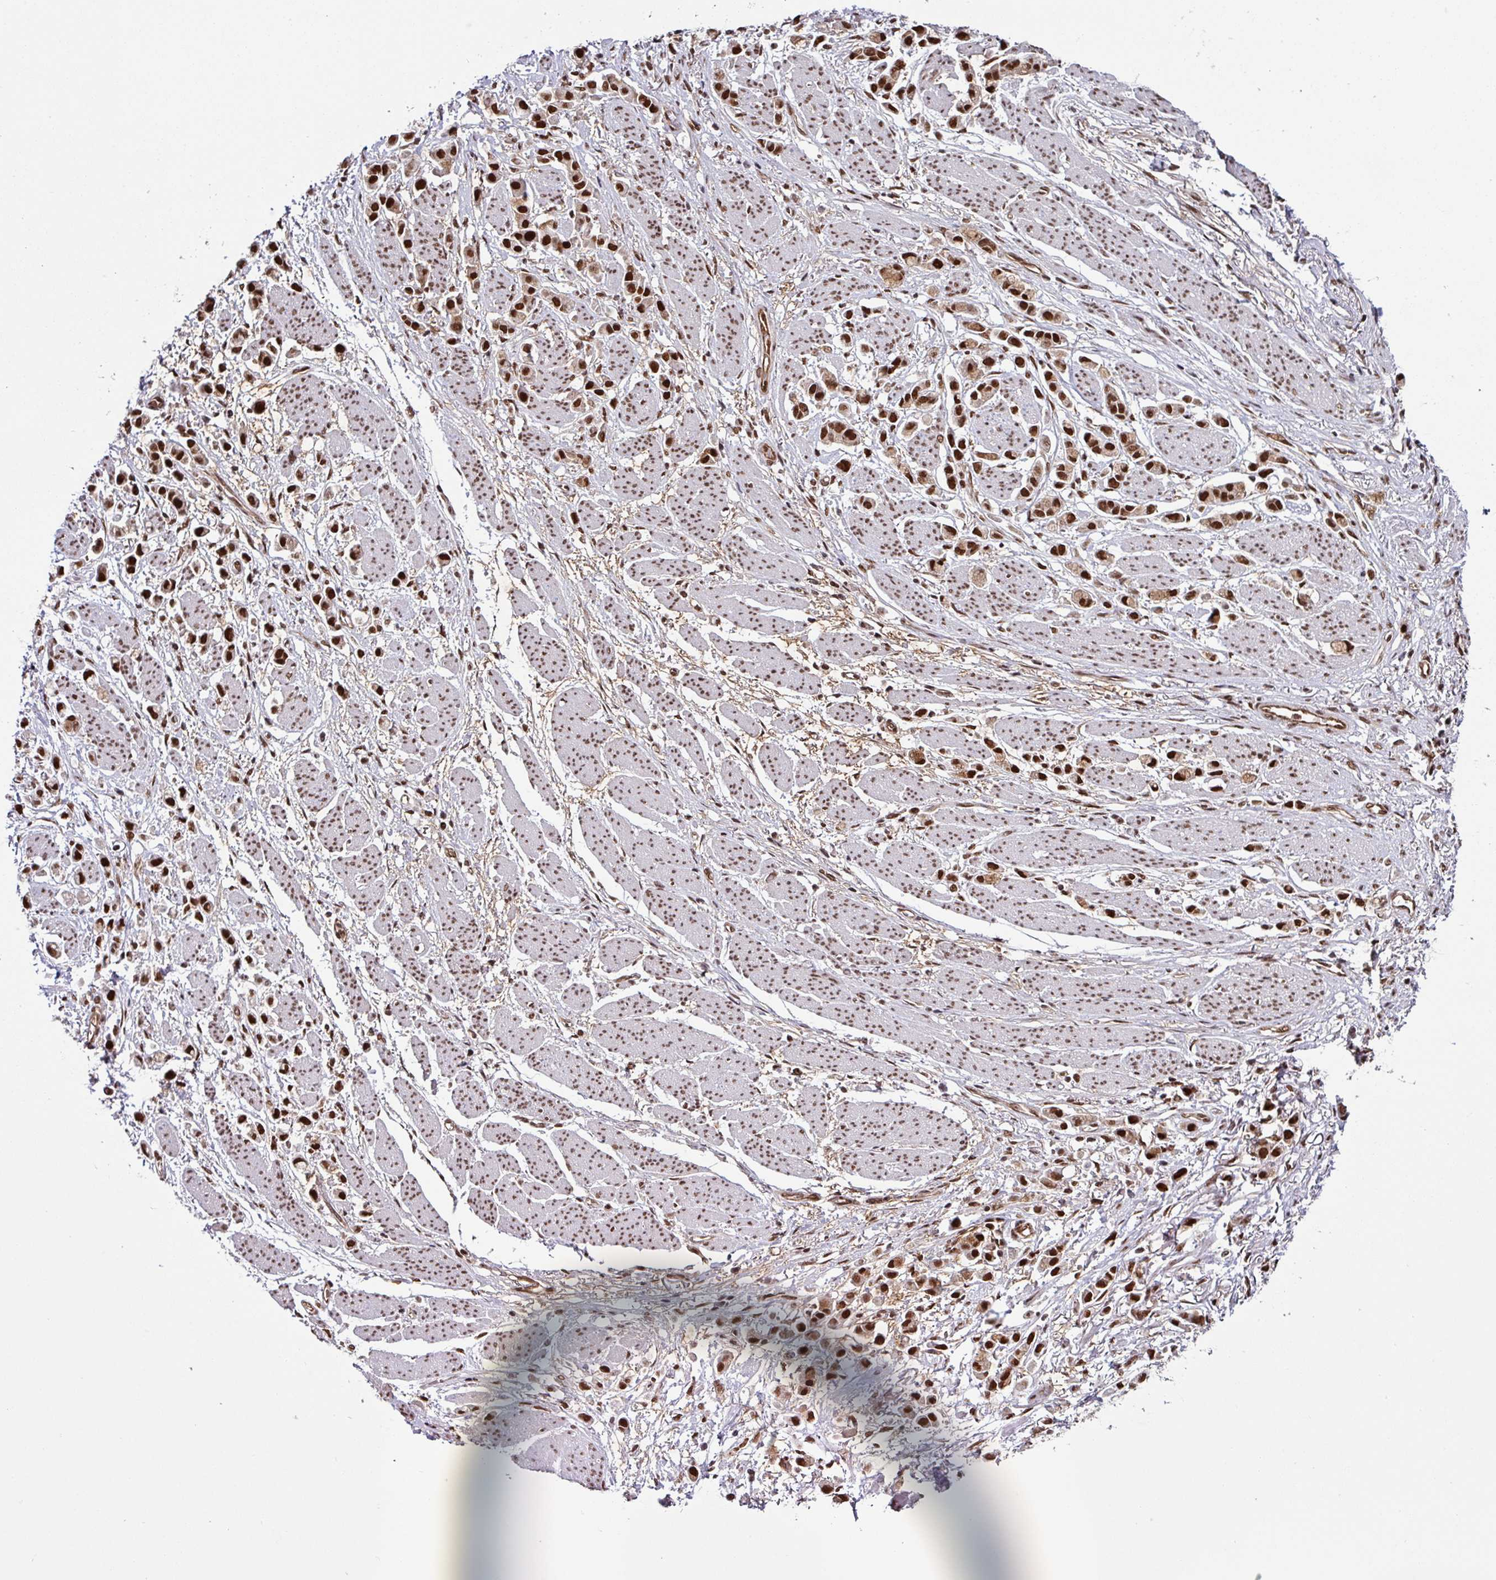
{"staining": {"intensity": "strong", "quantity": ">75%", "location": "nuclear"}, "tissue": "stomach cancer", "cell_type": "Tumor cells", "image_type": "cancer", "snomed": [{"axis": "morphology", "description": "Adenocarcinoma, NOS"}, {"axis": "topography", "description": "Stomach"}], "caption": "Strong nuclear expression for a protein is present in about >75% of tumor cells of adenocarcinoma (stomach) using immunohistochemistry.", "gene": "MORF4L2", "patient": {"sex": "female", "age": 81}}